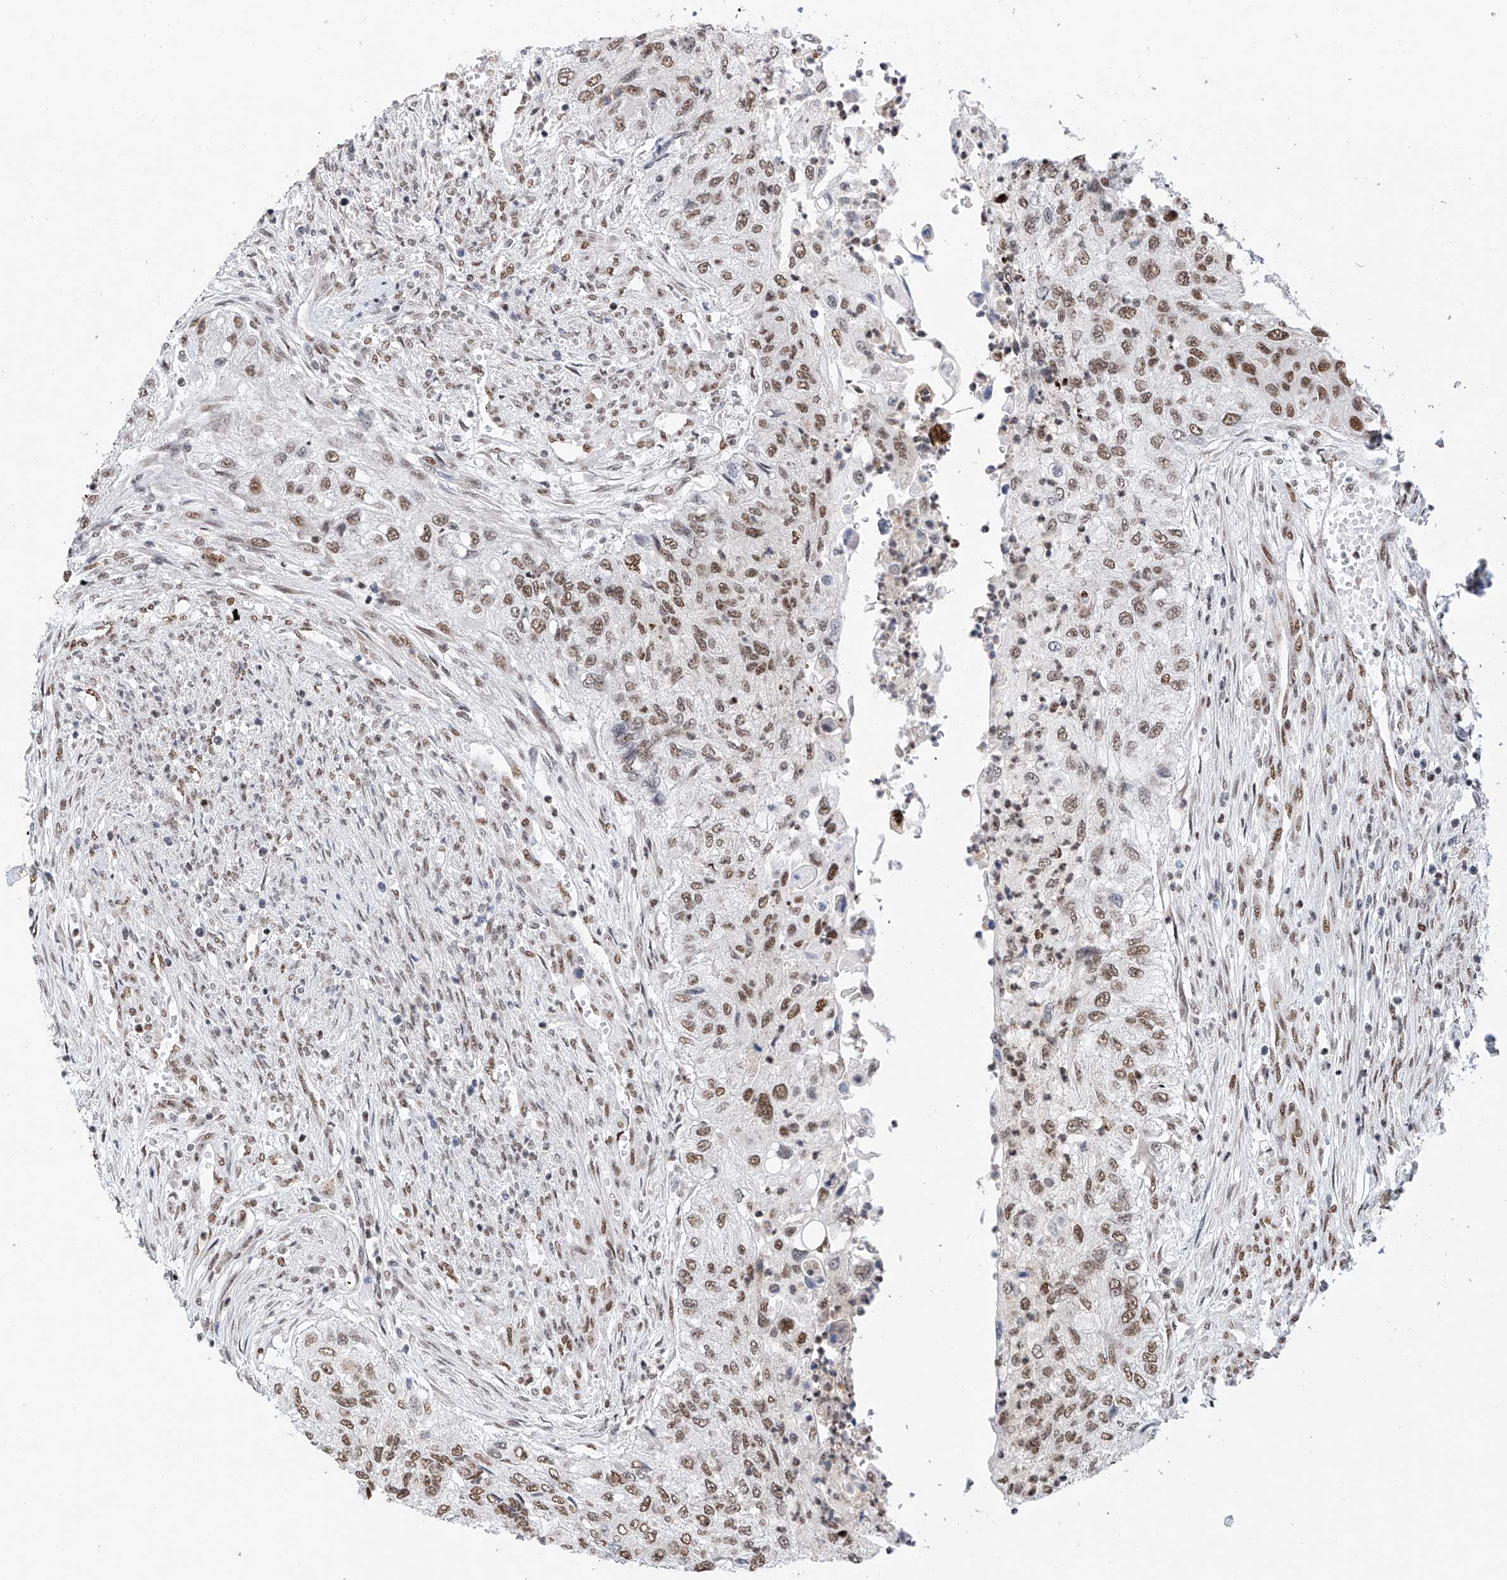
{"staining": {"intensity": "moderate", "quantity": ">75%", "location": "nuclear"}, "tissue": "urothelial cancer", "cell_type": "Tumor cells", "image_type": "cancer", "snomed": [{"axis": "morphology", "description": "Urothelial carcinoma, High grade"}, {"axis": "topography", "description": "Urinary bladder"}], "caption": "This image displays urothelial cancer stained with IHC to label a protein in brown. The nuclear of tumor cells show moderate positivity for the protein. Nuclei are counter-stained blue.", "gene": "SRSF6", "patient": {"sex": "female", "age": 60}}